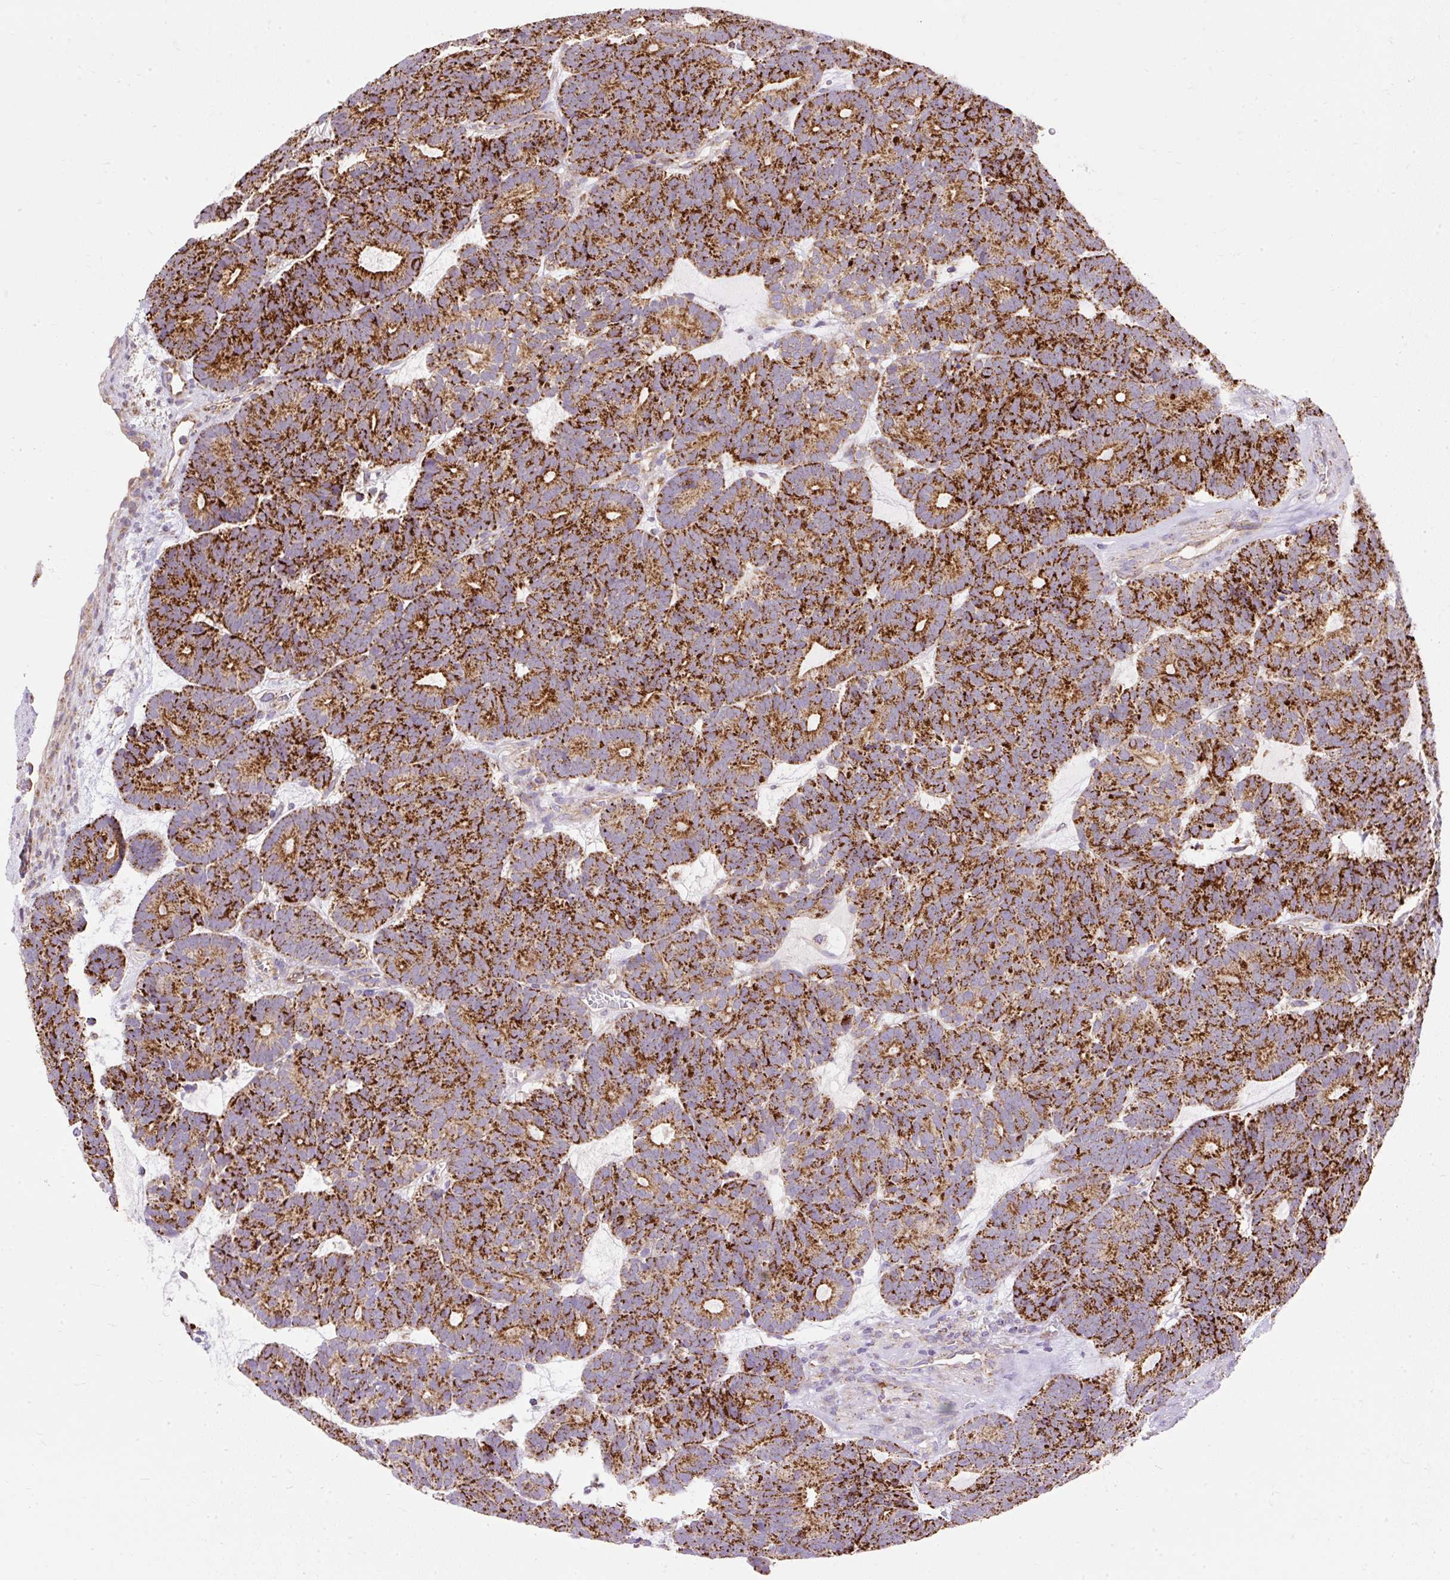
{"staining": {"intensity": "strong", "quantity": ">75%", "location": "cytoplasmic/membranous"}, "tissue": "head and neck cancer", "cell_type": "Tumor cells", "image_type": "cancer", "snomed": [{"axis": "morphology", "description": "Adenocarcinoma, NOS"}, {"axis": "topography", "description": "Head-Neck"}], "caption": "Immunohistochemical staining of head and neck cancer displays high levels of strong cytoplasmic/membranous staining in about >75% of tumor cells.", "gene": "CEP290", "patient": {"sex": "female", "age": 81}}